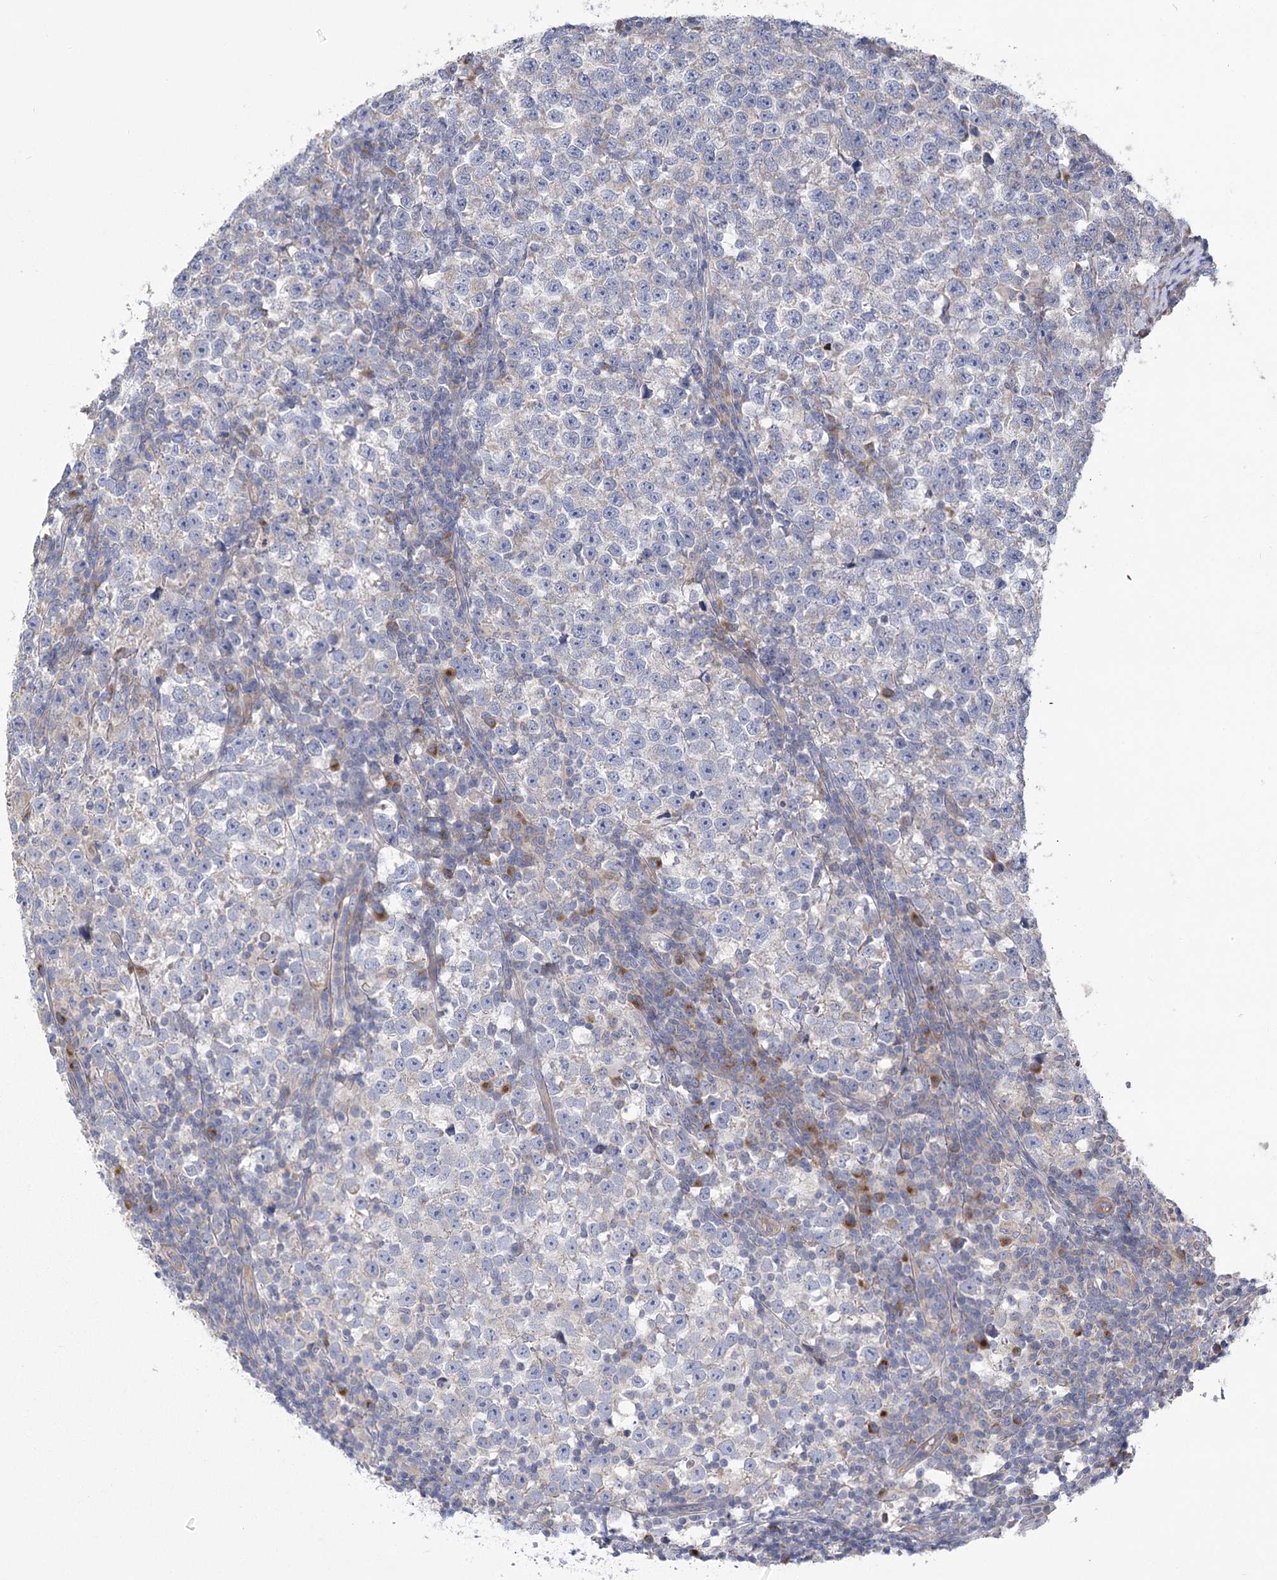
{"staining": {"intensity": "negative", "quantity": "none", "location": "none"}, "tissue": "testis cancer", "cell_type": "Tumor cells", "image_type": "cancer", "snomed": [{"axis": "morphology", "description": "Normal tissue, NOS"}, {"axis": "morphology", "description": "Seminoma, NOS"}, {"axis": "topography", "description": "Testis"}], "caption": "Tumor cells show no significant positivity in testis cancer (seminoma). (Stains: DAB immunohistochemistry with hematoxylin counter stain, Microscopy: brightfield microscopy at high magnification).", "gene": "CNTLN", "patient": {"sex": "male", "age": 43}}